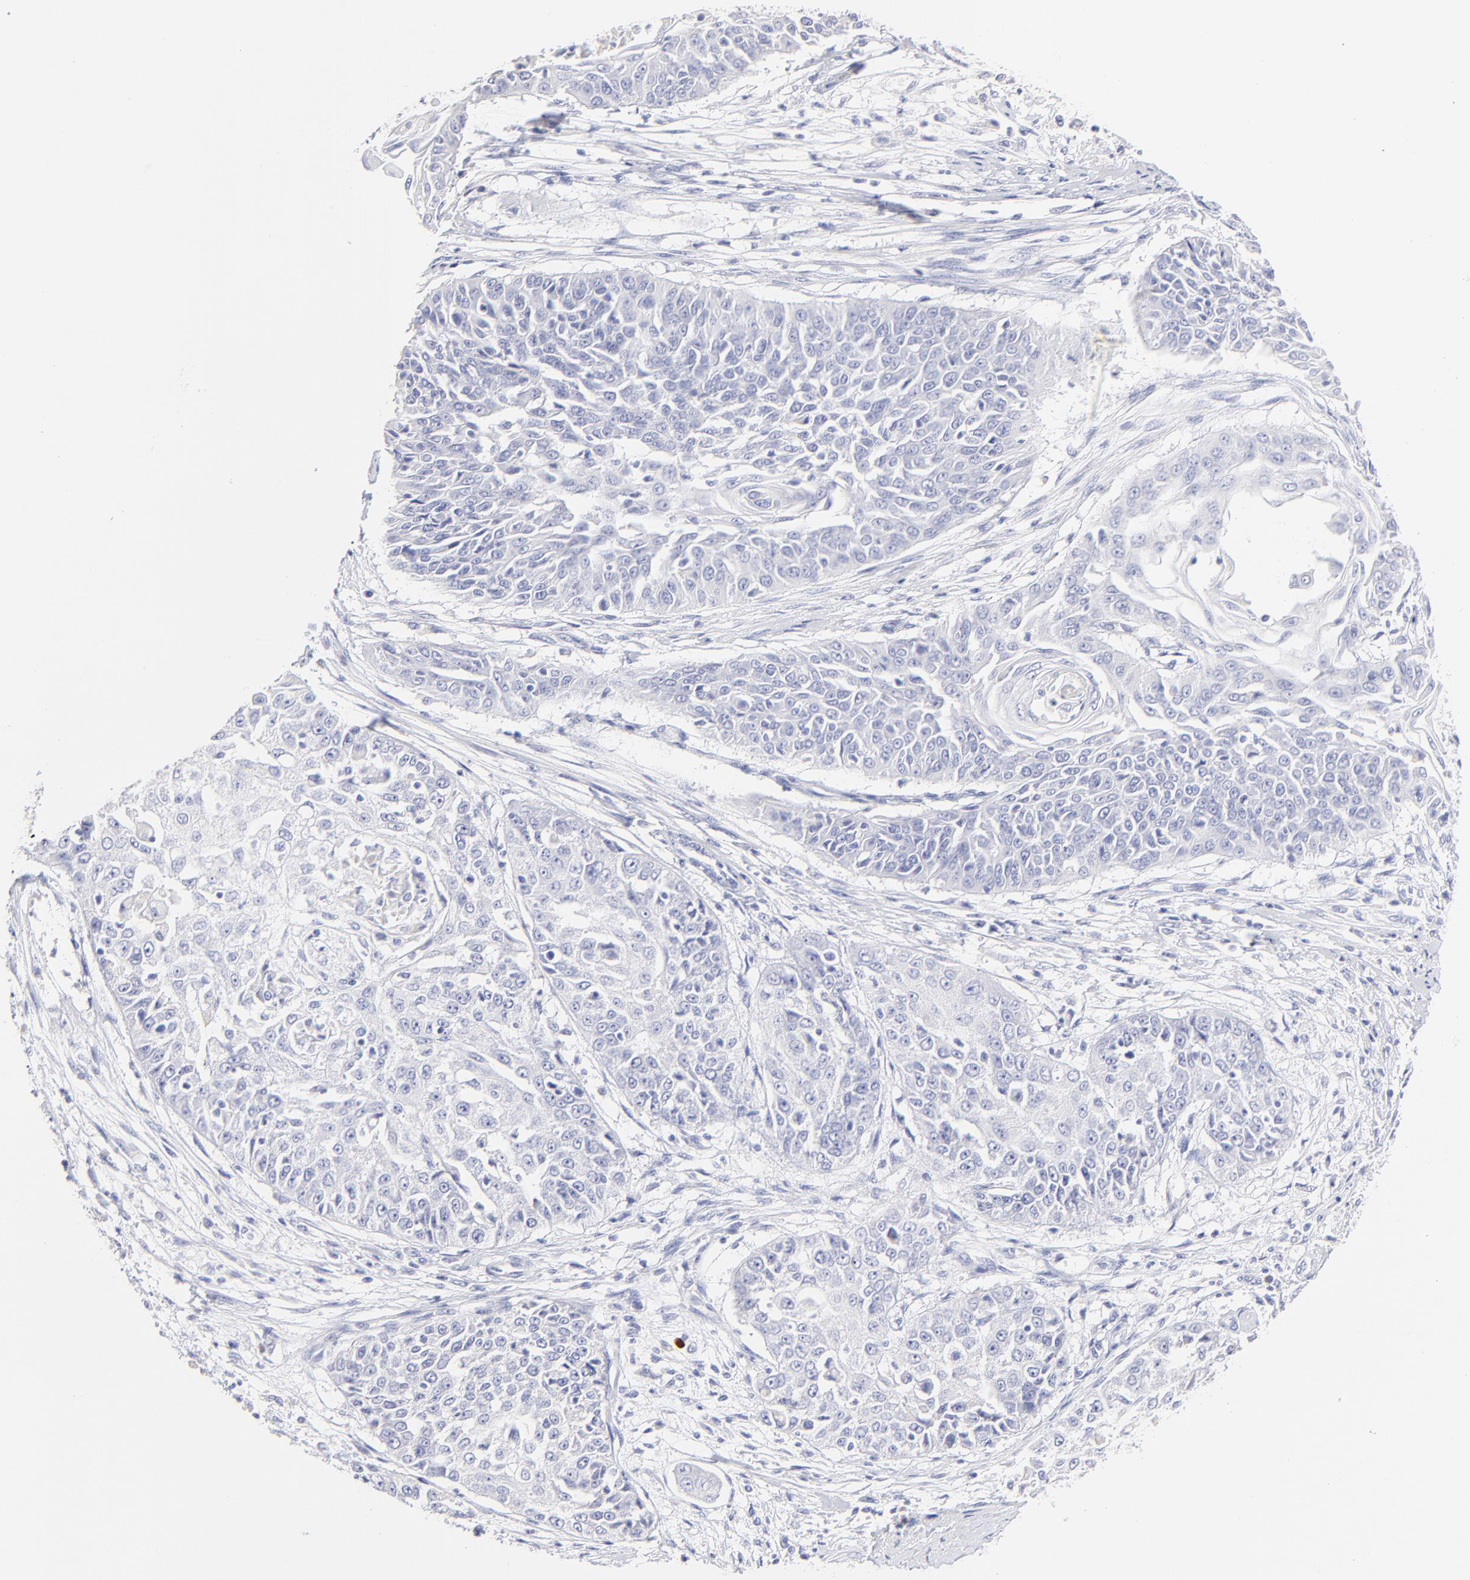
{"staining": {"intensity": "negative", "quantity": "none", "location": "none"}, "tissue": "cervical cancer", "cell_type": "Tumor cells", "image_type": "cancer", "snomed": [{"axis": "morphology", "description": "Squamous cell carcinoma, NOS"}, {"axis": "topography", "description": "Cervix"}], "caption": "Protein analysis of cervical cancer exhibits no significant positivity in tumor cells.", "gene": "ASB9", "patient": {"sex": "female", "age": 64}}